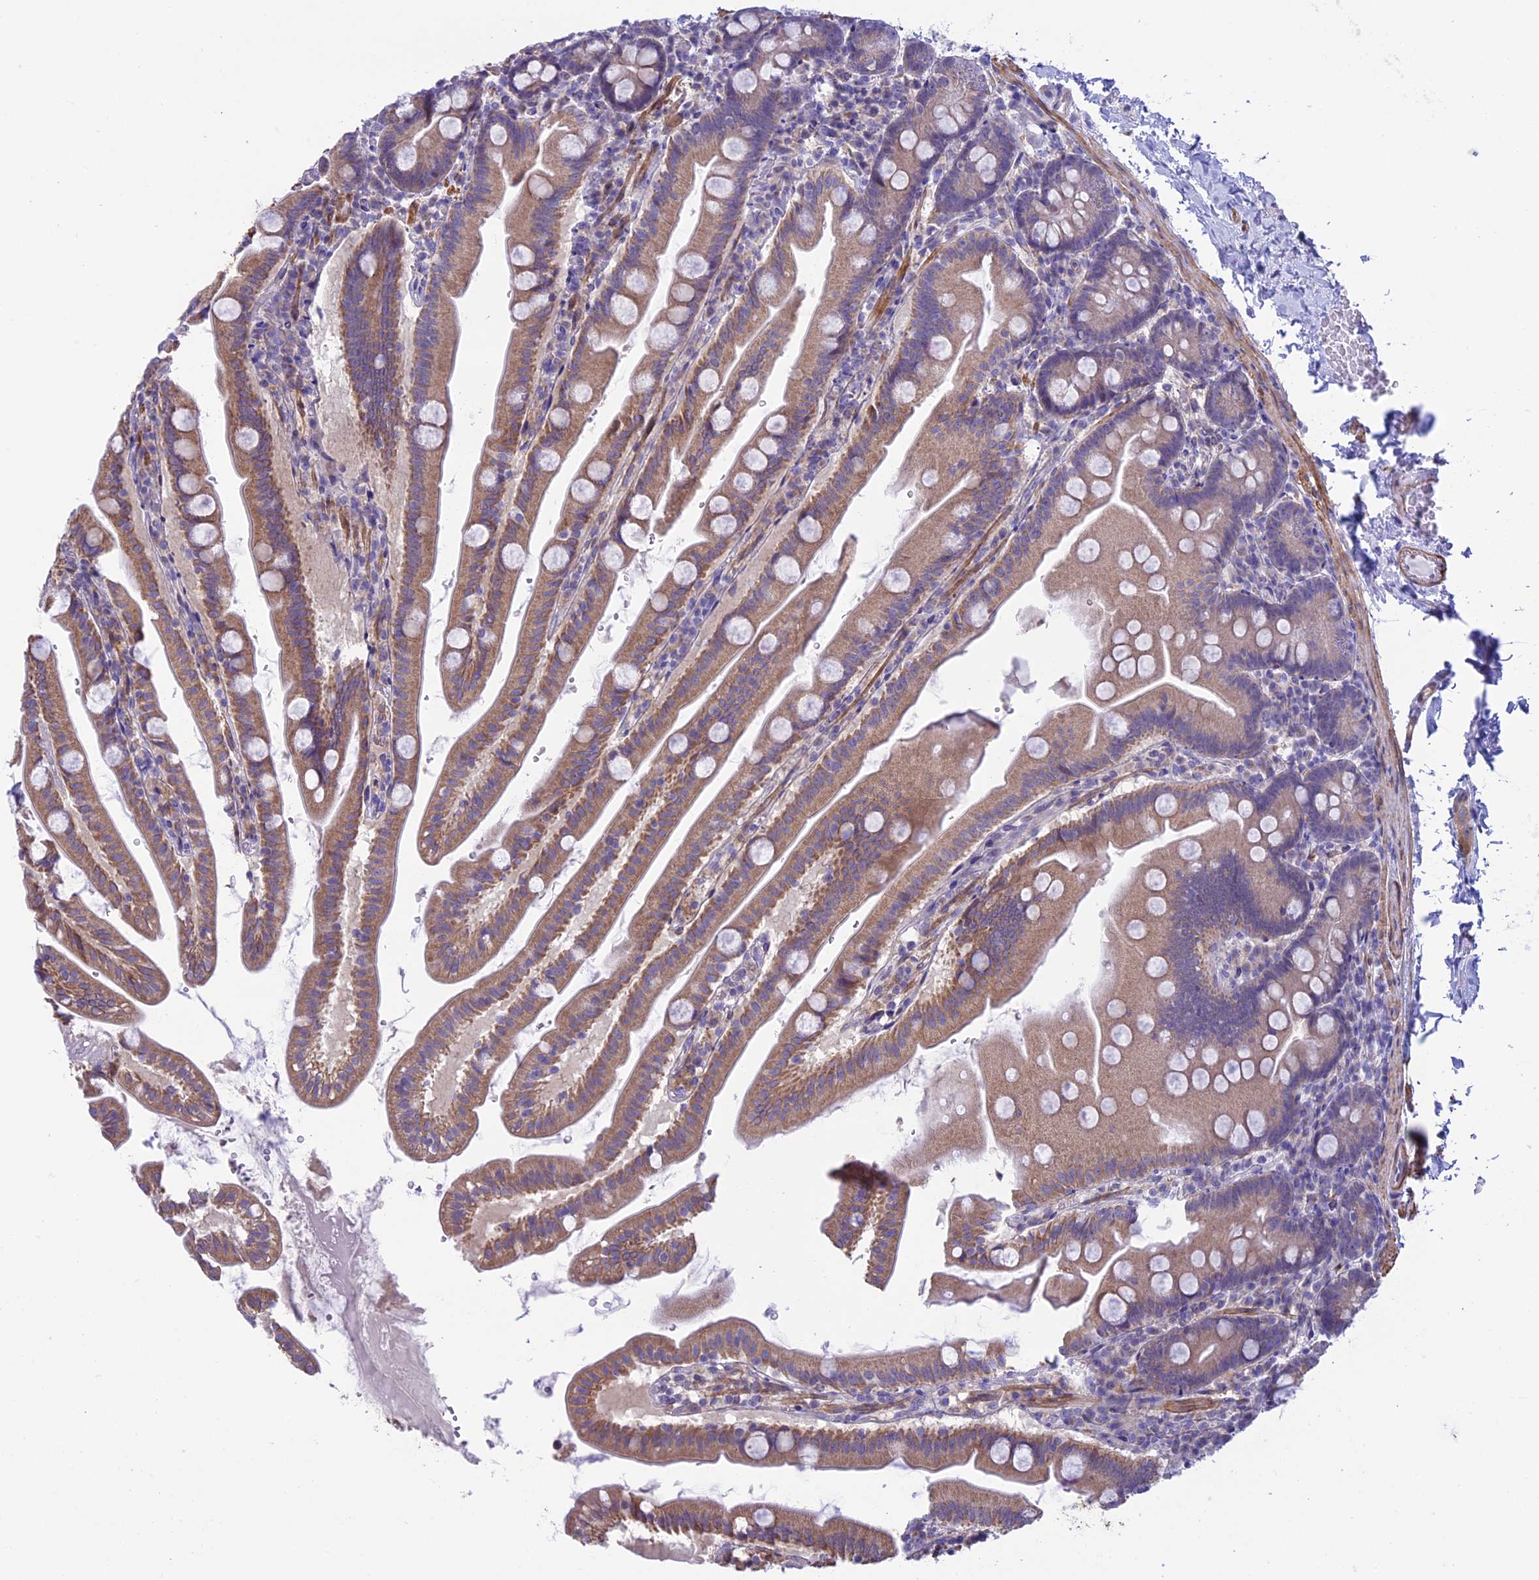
{"staining": {"intensity": "weak", "quantity": "25%-75%", "location": "cytoplasmic/membranous"}, "tissue": "small intestine", "cell_type": "Glandular cells", "image_type": "normal", "snomed": [{"axis": "morphology", "description": "Normal tissue, NOS"}, {"axis": "topography", "description": "Small intestine"}], "caption": "Immunohistochemistry staining of unremarkable small intestine, which shows low levels of weak cytoplasmic/membranous staining in about 25%-75% of glandular cells indicating weak cytoplasmic/membranous protein positivity. The staining was performed using DAB (3,3'-diaminobenzidine) (brown) for protein detection and nuclei were counterstained in hematoxylin (blue).", "gene": "IGSF6", "patient": {"sex": "female", "age": 68}}